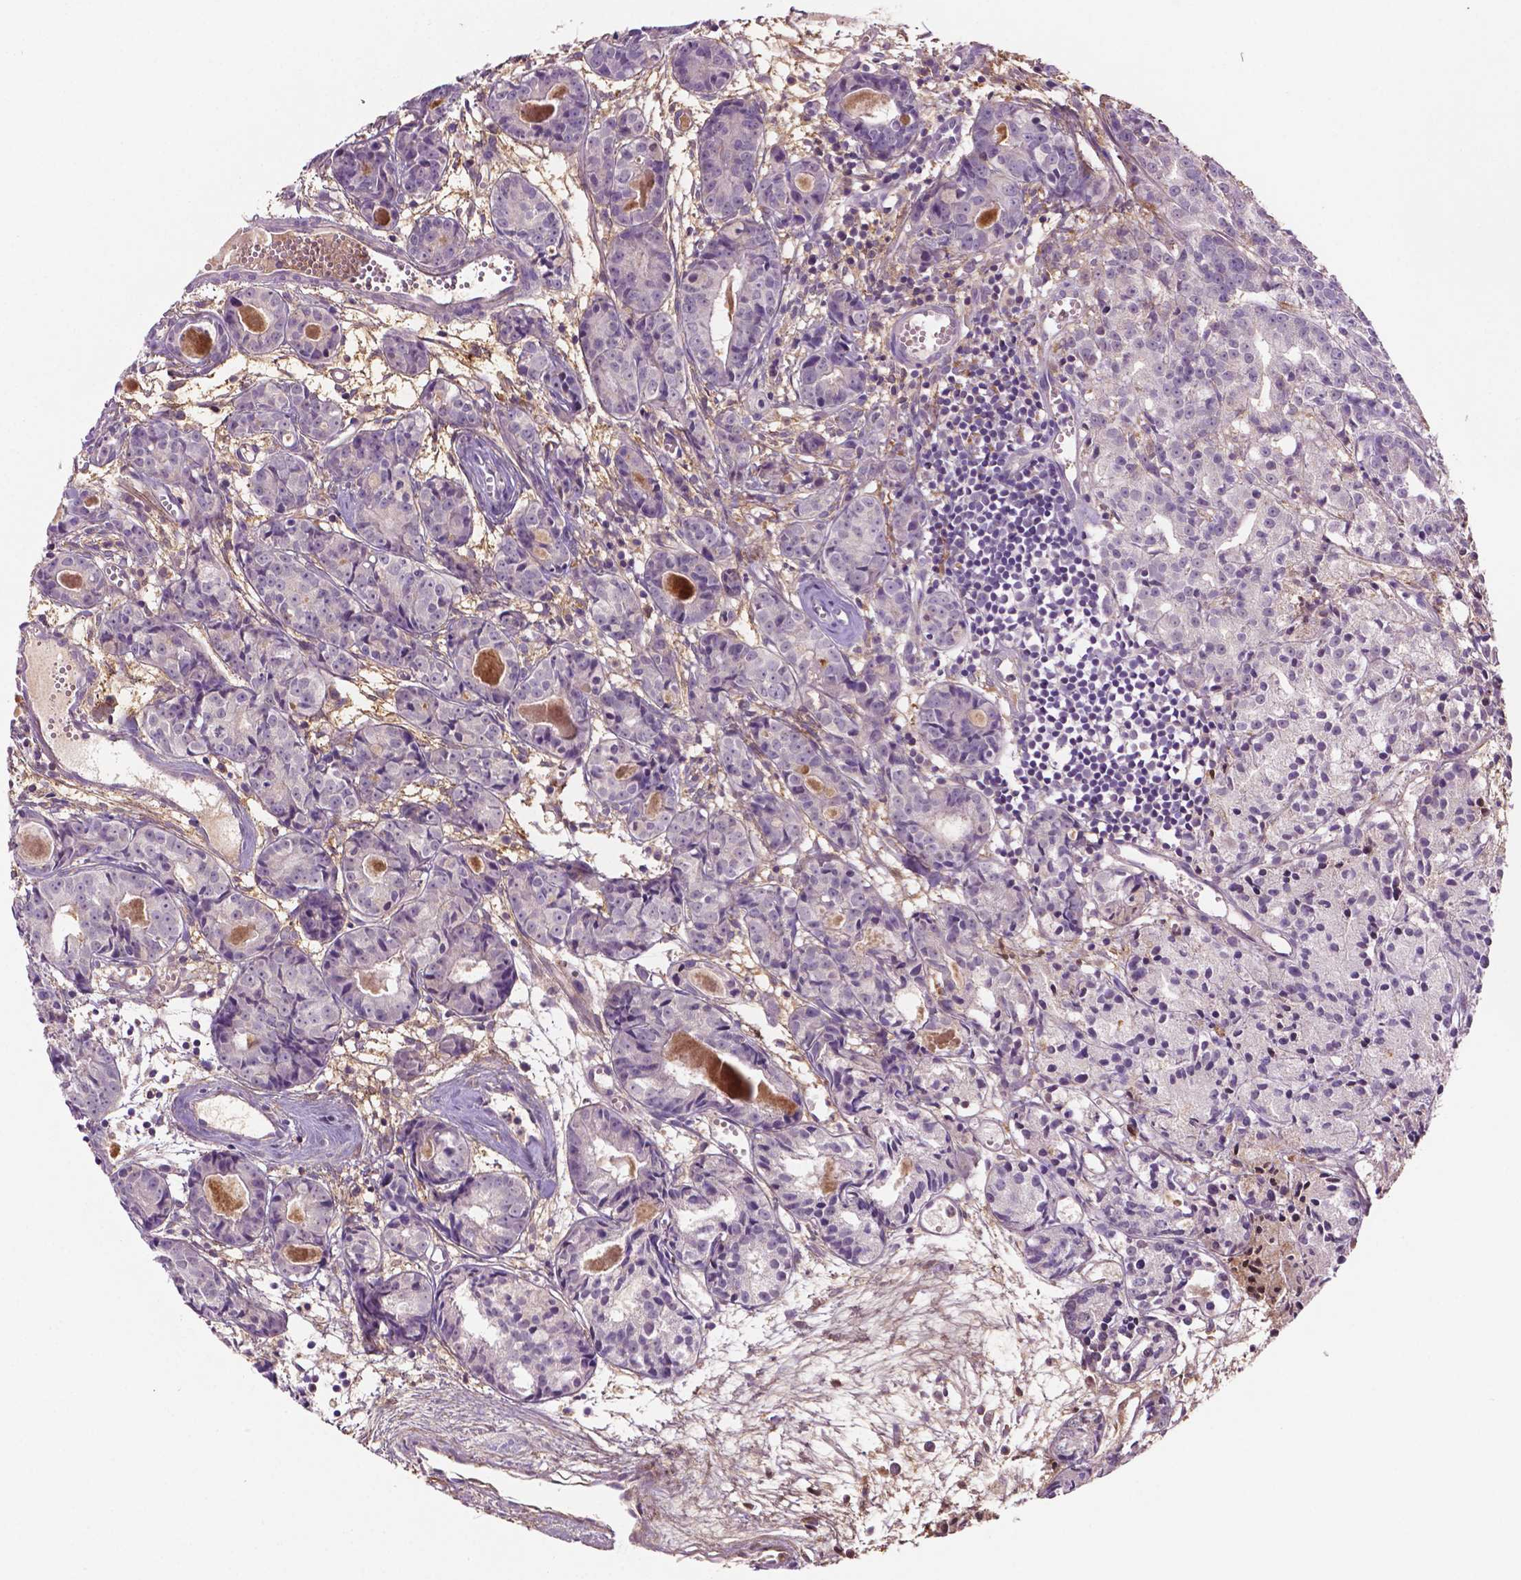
{"staining": {"intensity": "negative", "quantity": "none", "location": "none"}, "tissue": "prostate cancer", "cell_type": "Tumor cells", "image_type": "cancer", "snomed": [{"axis": "morphology", "description": "Adenocarcinoma, Medium grade"}, {"axis": "topography", "description": "Prostate"}], "caption": "This is an immunohistochemistry (IHC) photomicrograph of human medium-grade adenocarcinoma (prostate). There is no staining in tumor cells.", "gene": "FBLN1", "patient": {"sex": "male", "age": 74}}